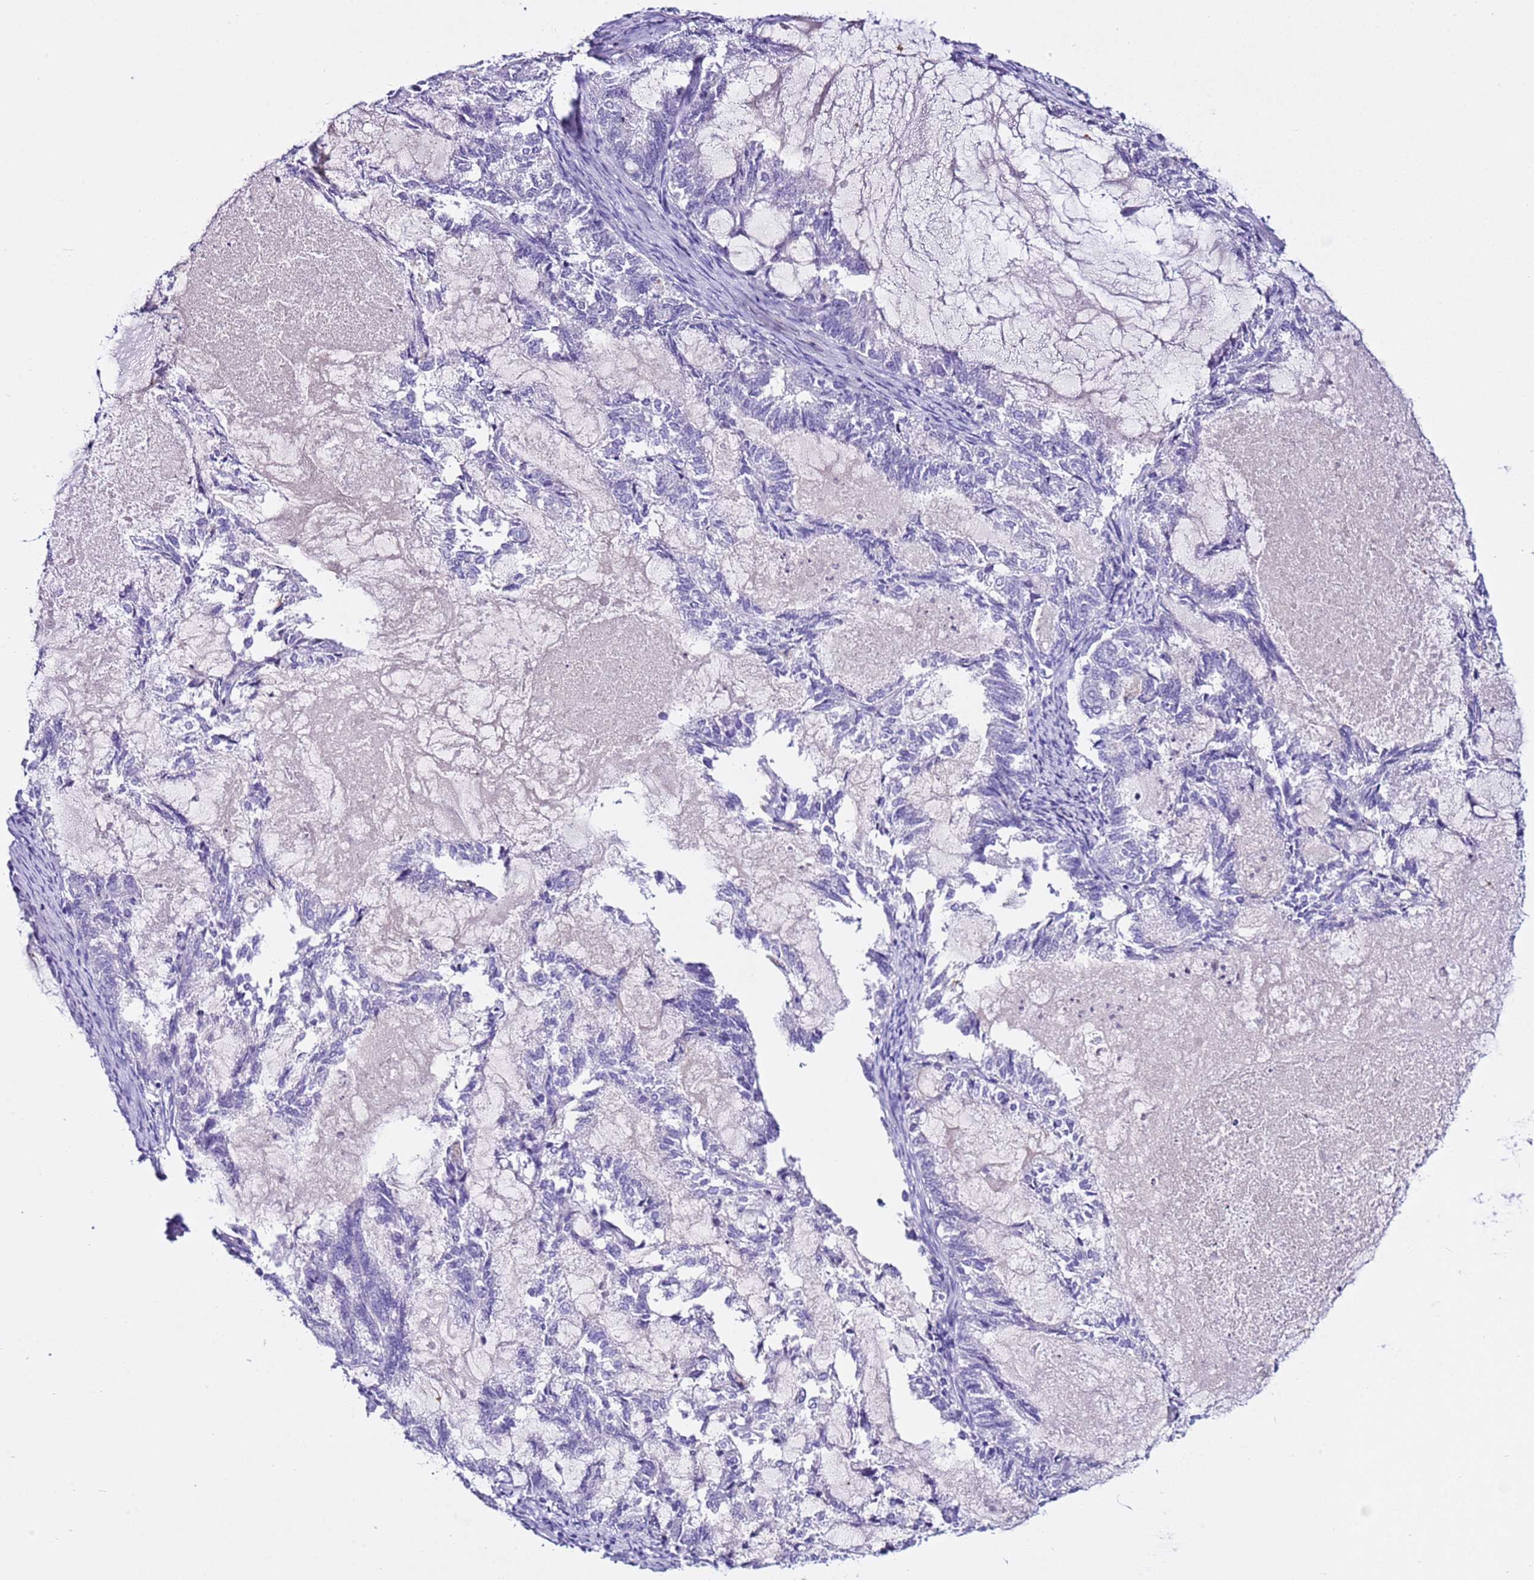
{"staining": {"intensity": "negative", "quantity": "none", "location": "none"}, "tissue": "endometrial cancer", "cell_type": "Tumor cells", "image_type": "cancer", "snomed": [{"axis": "morphology", "description": "Adenocarcinoma, NOS"}, {"axis": "topography", "description": "Endometrium"}], "caption": "Immunohistochemical staining of human adenocarcinoma (endometrial) exhibits no significant expression in tumor cells.", "gene": "CPB1", "patient": {"sex": "female", "age": 86}}